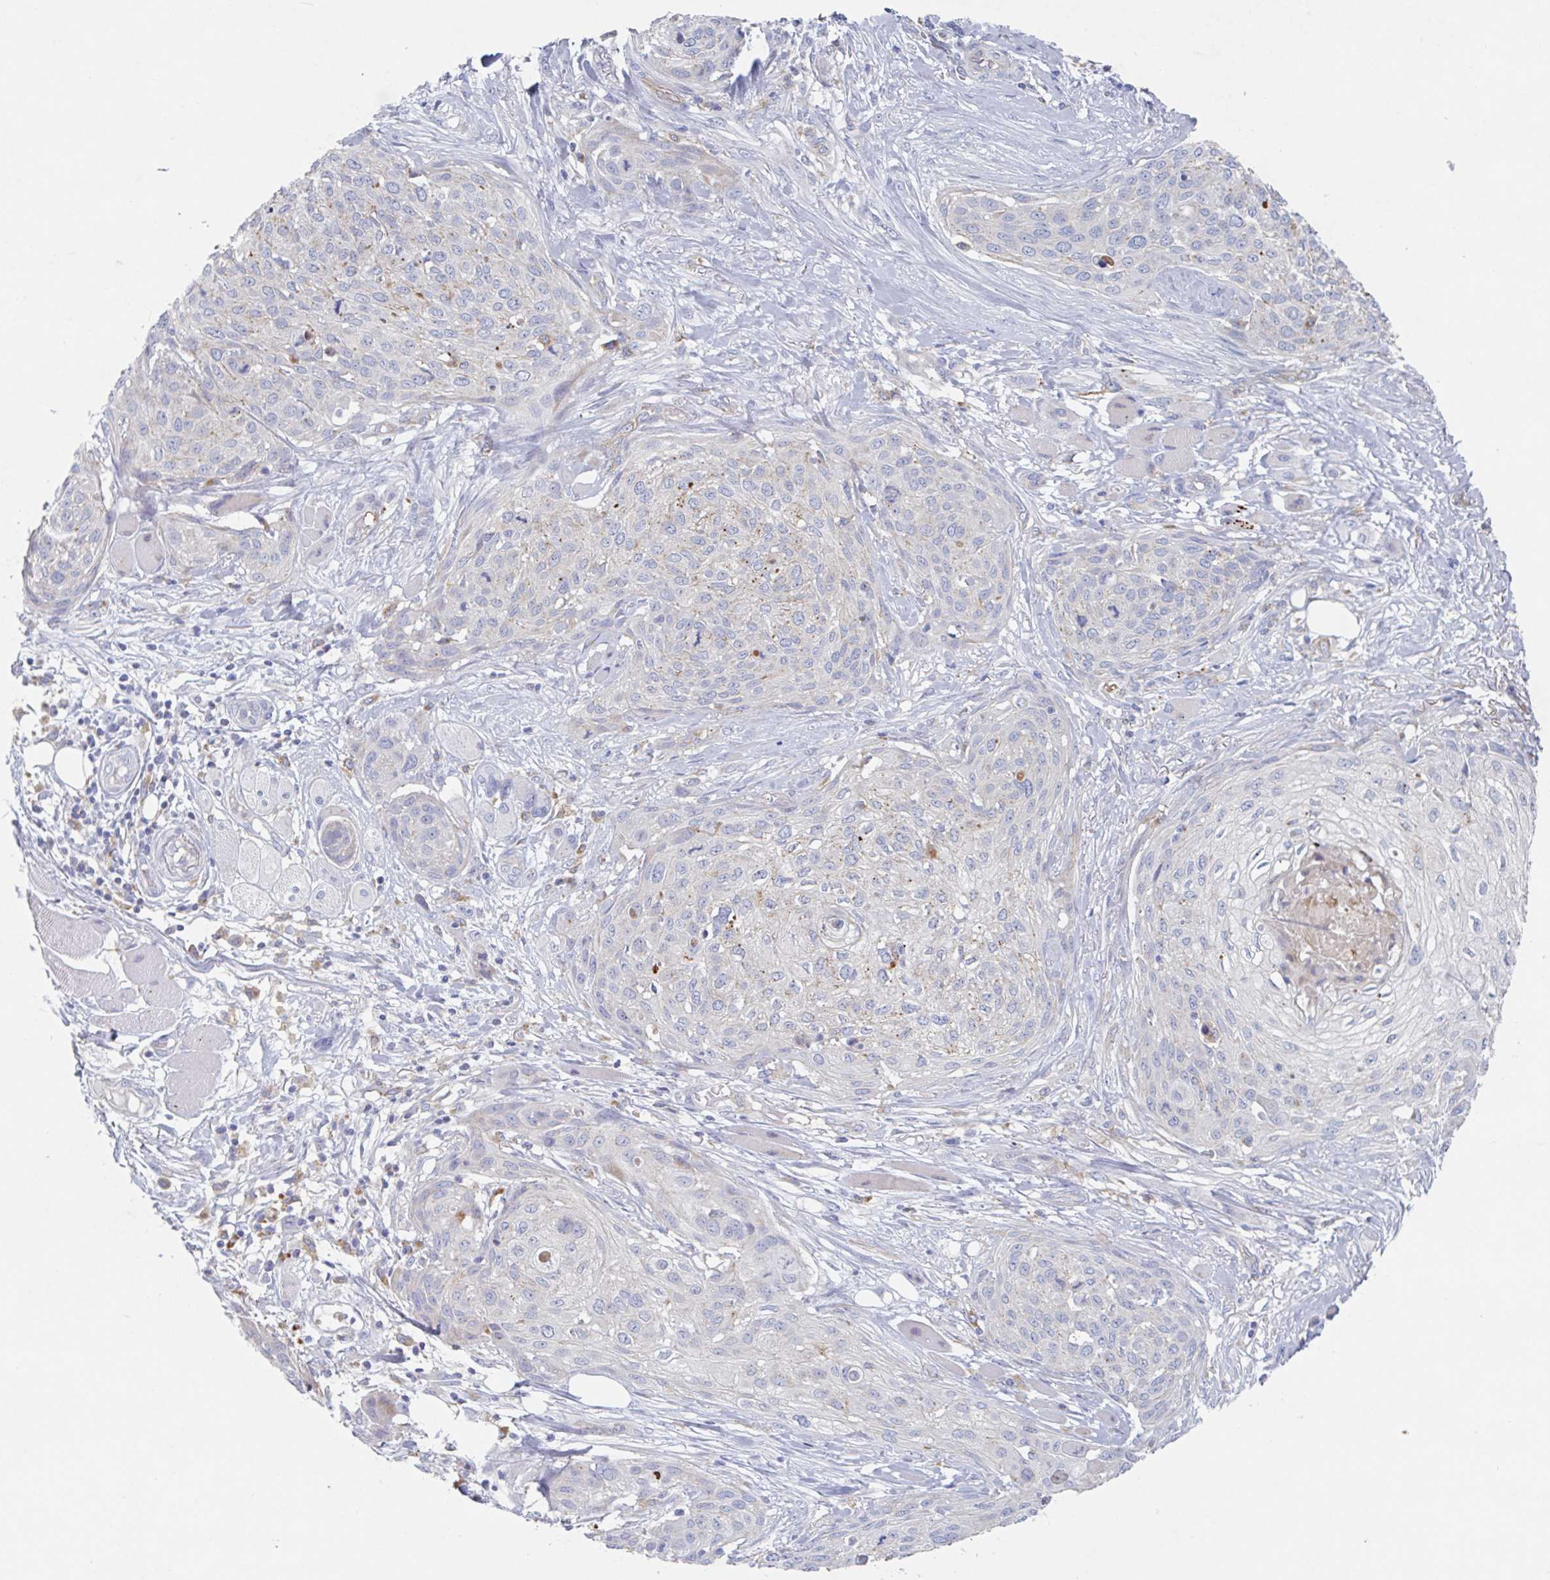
{"staining": {"intensity": "negative", "quantity": "none", "location": "none"}, "tissue": "skin cancer", "cell_type": "Tumor cells", "image_type": "cancer", "snomed": [{"axis": "morphology", "description": "Squamous cell carcinoma, NOS"}, {"axis": "topography", "description": "Skin"}], "caption": "This histopathology image is of skin squamous cell carcinoma stained with immunohistochemistry to label a protein in brown with the nuclei are counter-stained blue. There is no expression in tumor cells.", "gene": "MANBA", "patient": {"sex": "female", "age": 87}}